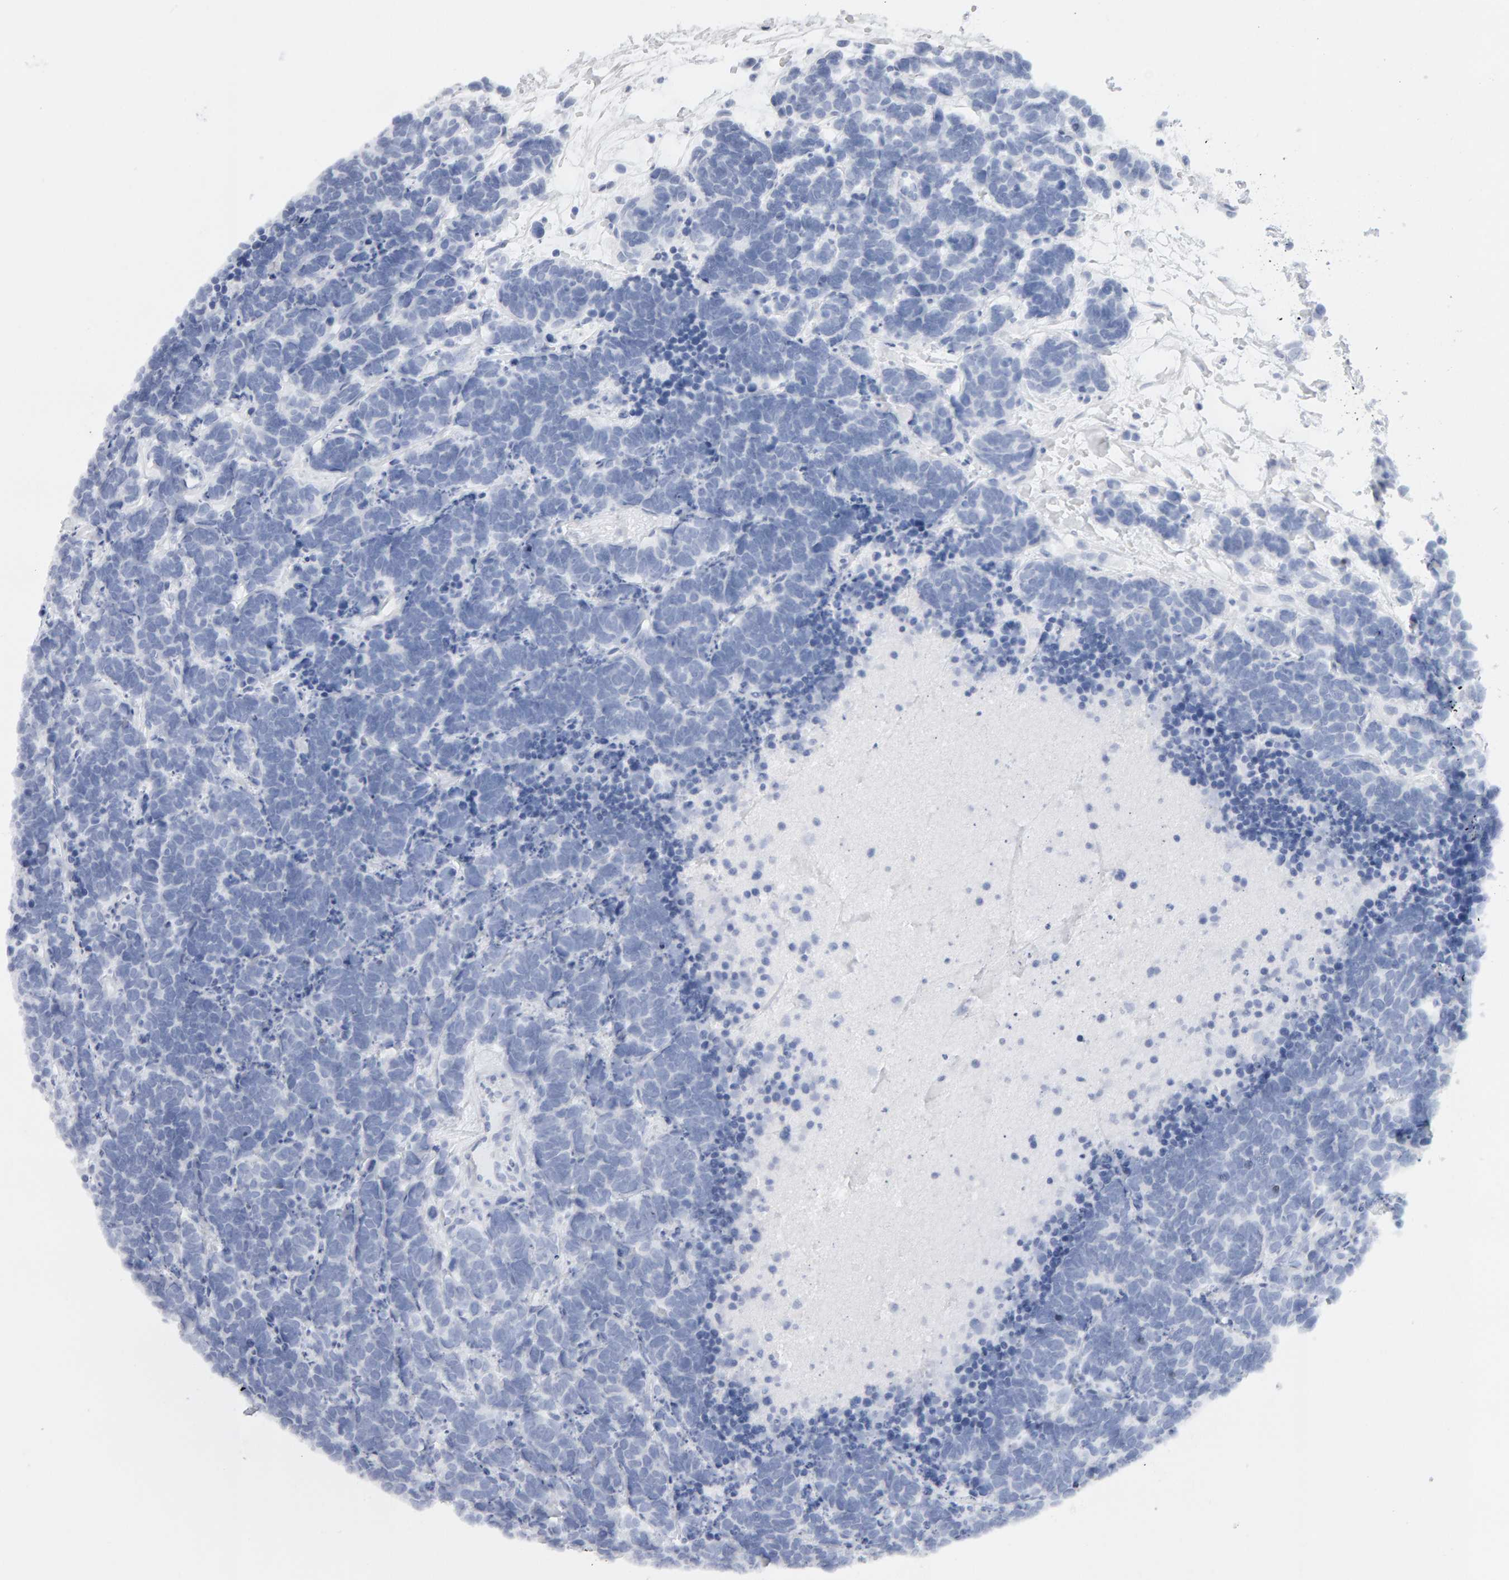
{"staining": {"intensity": "negative", "quantity": "none", "location": "none"}, "tissue": "carcinoid", "cell_type": "Tumor cells", "image_type": "cancer", "snomed": [{"axis": "morphology", "description": "Carcinoma, NOS"}, {"axis": "morphology", "description": "Carcinoid, malignant, NOS"}, {"axis": "topography", "description": "Urinary bladder"}], "caption": "Micrograph shows no significant protein expression in tumor cells of carcinoma. Brightfield microscopy of immunohistochemistry (IHC) stained with DAB (3,3'-diaminobenzidine) (brown) and hematoxylin (blue), captured at high magnification.", "gene": "METRNL", "patient": {"sex": "male", "age": 57}}